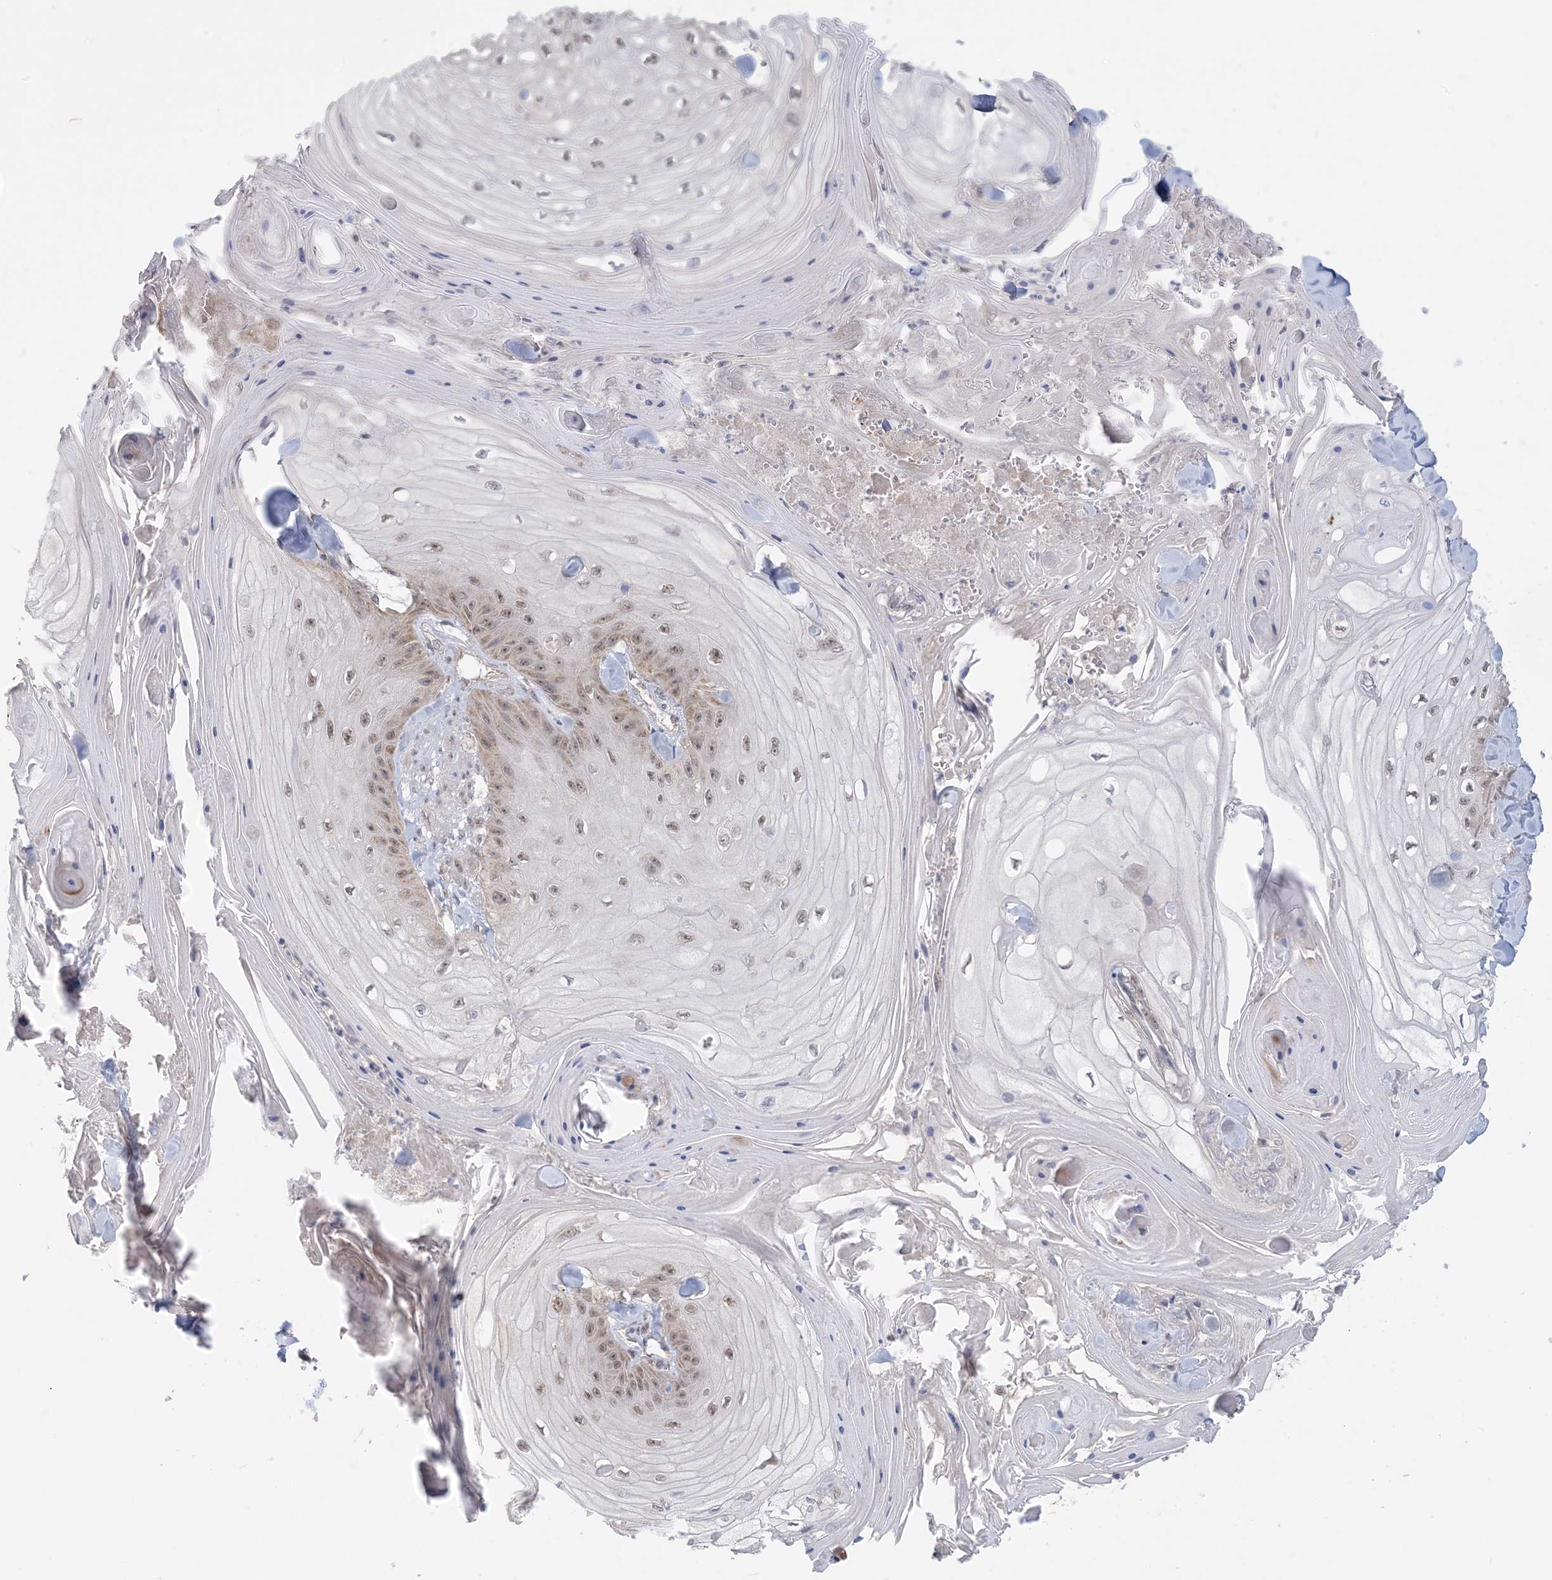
{"staining": {"intensity": "weak", "quantity": ">75%", "location": "nuclear"}, "tissue": "skin cancer", "cell_type": "Tumor cells", "image_type": "cancer", "snomed": [{"axis": "morphology", "description": "Squamous cell carcinoma, NOS"}, {"axis": "topography", "description": "Skin"}], "caption": "This histopathology image shows immunohistochemistry staining of human skin squamous cell carcinoma, with low weak nuclear positivity in approximately >75% of tumor cells.", "gene": "TRMT10C", "patient": {"sex": "male", "age": 74}}